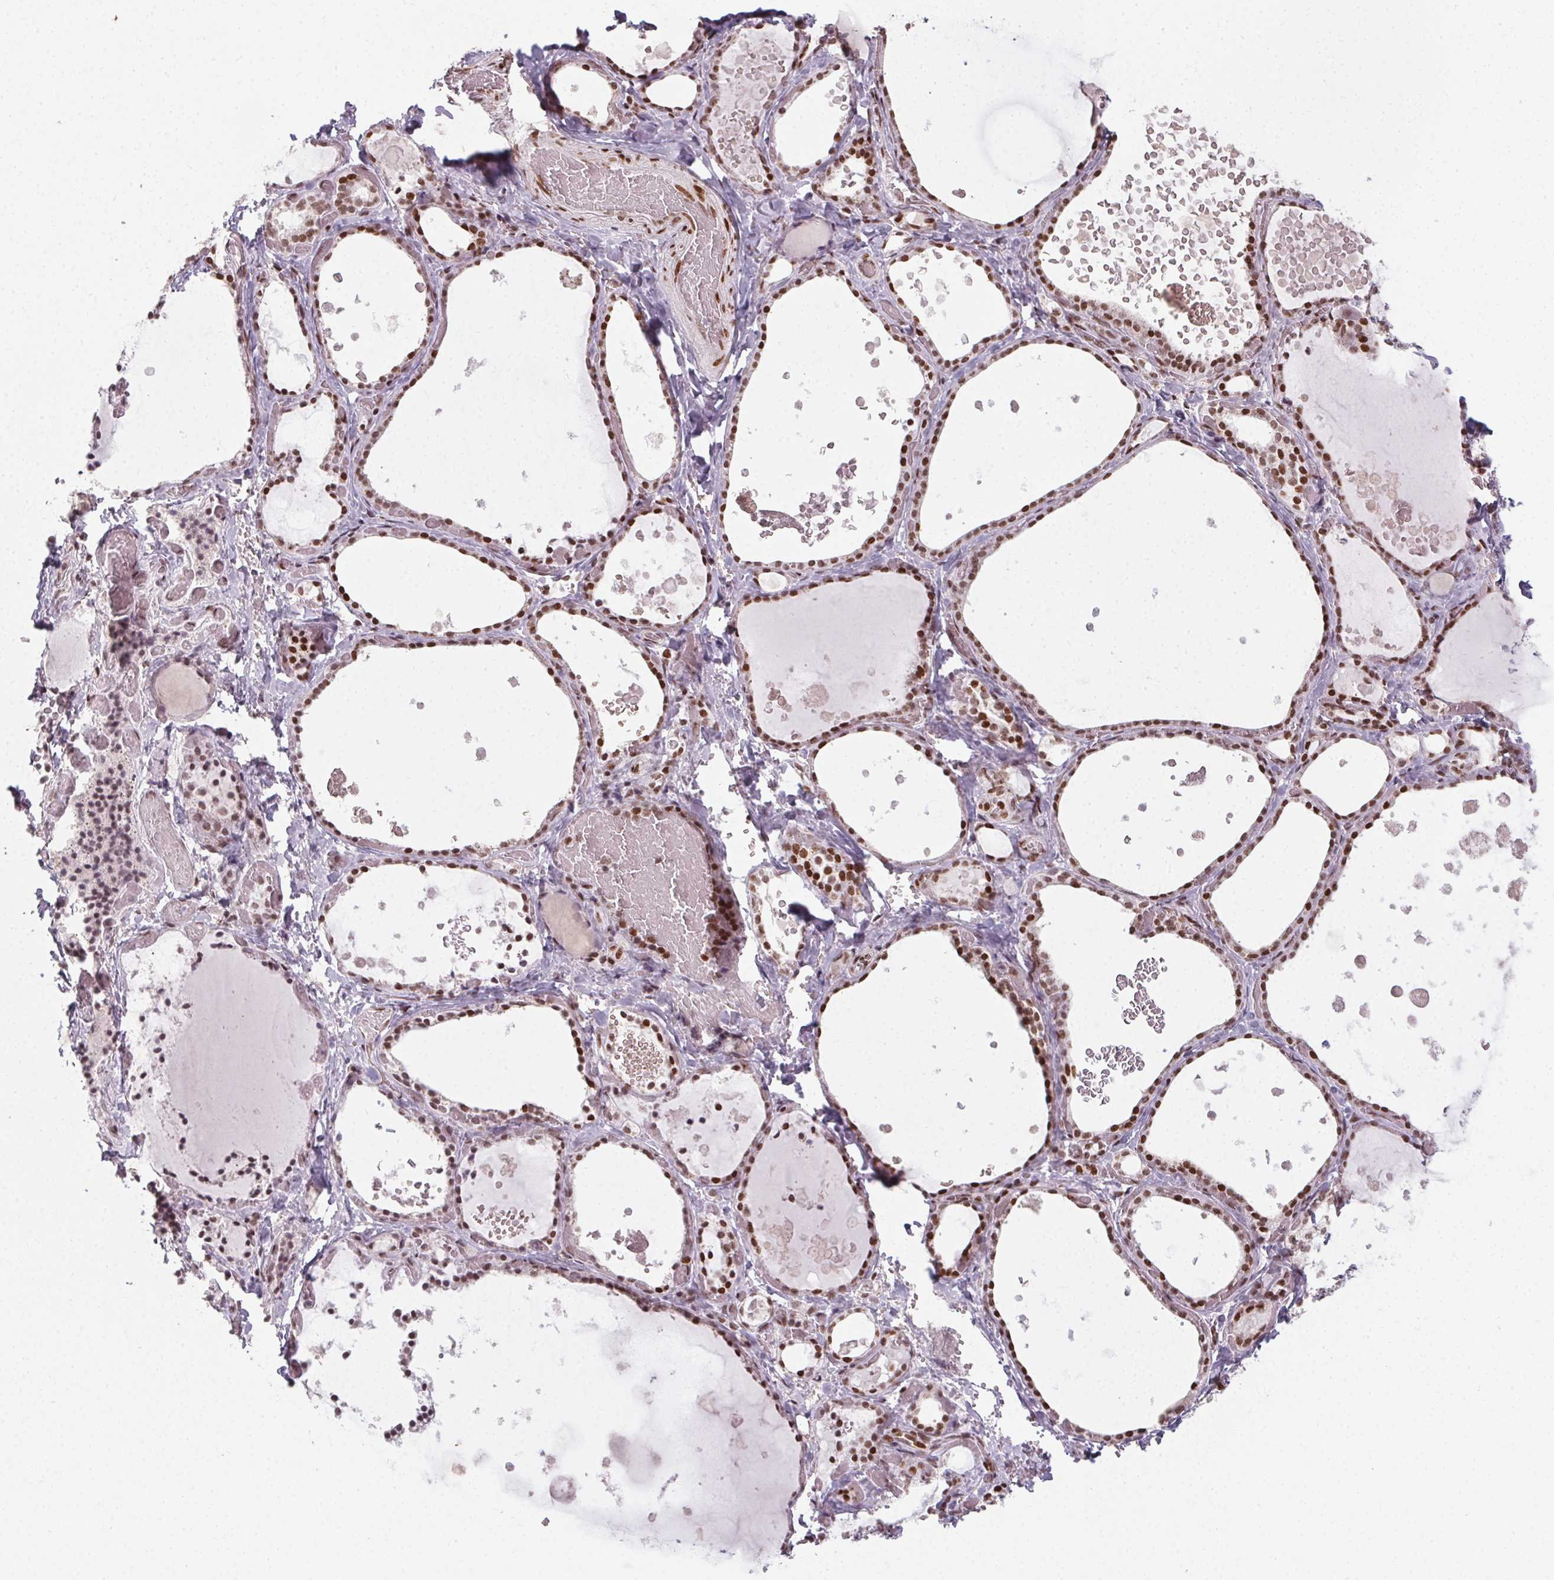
{"staining": {"intensity": "strong", "quantity": ">75%", "location": "nuclear"}, "tissue": "thyroid gland", "cell_type": "Glandular cells", "image_type": "normal", "snomed": [{"axis": "morphology", "description": "Normal tissue, NOS"}, {"axis": "topography", "description": "Thyroid gland"}], "caption": "Thyroid gland stained with immunohistochemistry (IHC) exhibits strong nuclear staining in about >75% of glandular cells. The protein of interest is shown in brown color, while the nuclei are stained blue.", "gene": "KMT2A", "patient": {"sex": "female", "age": 56}}